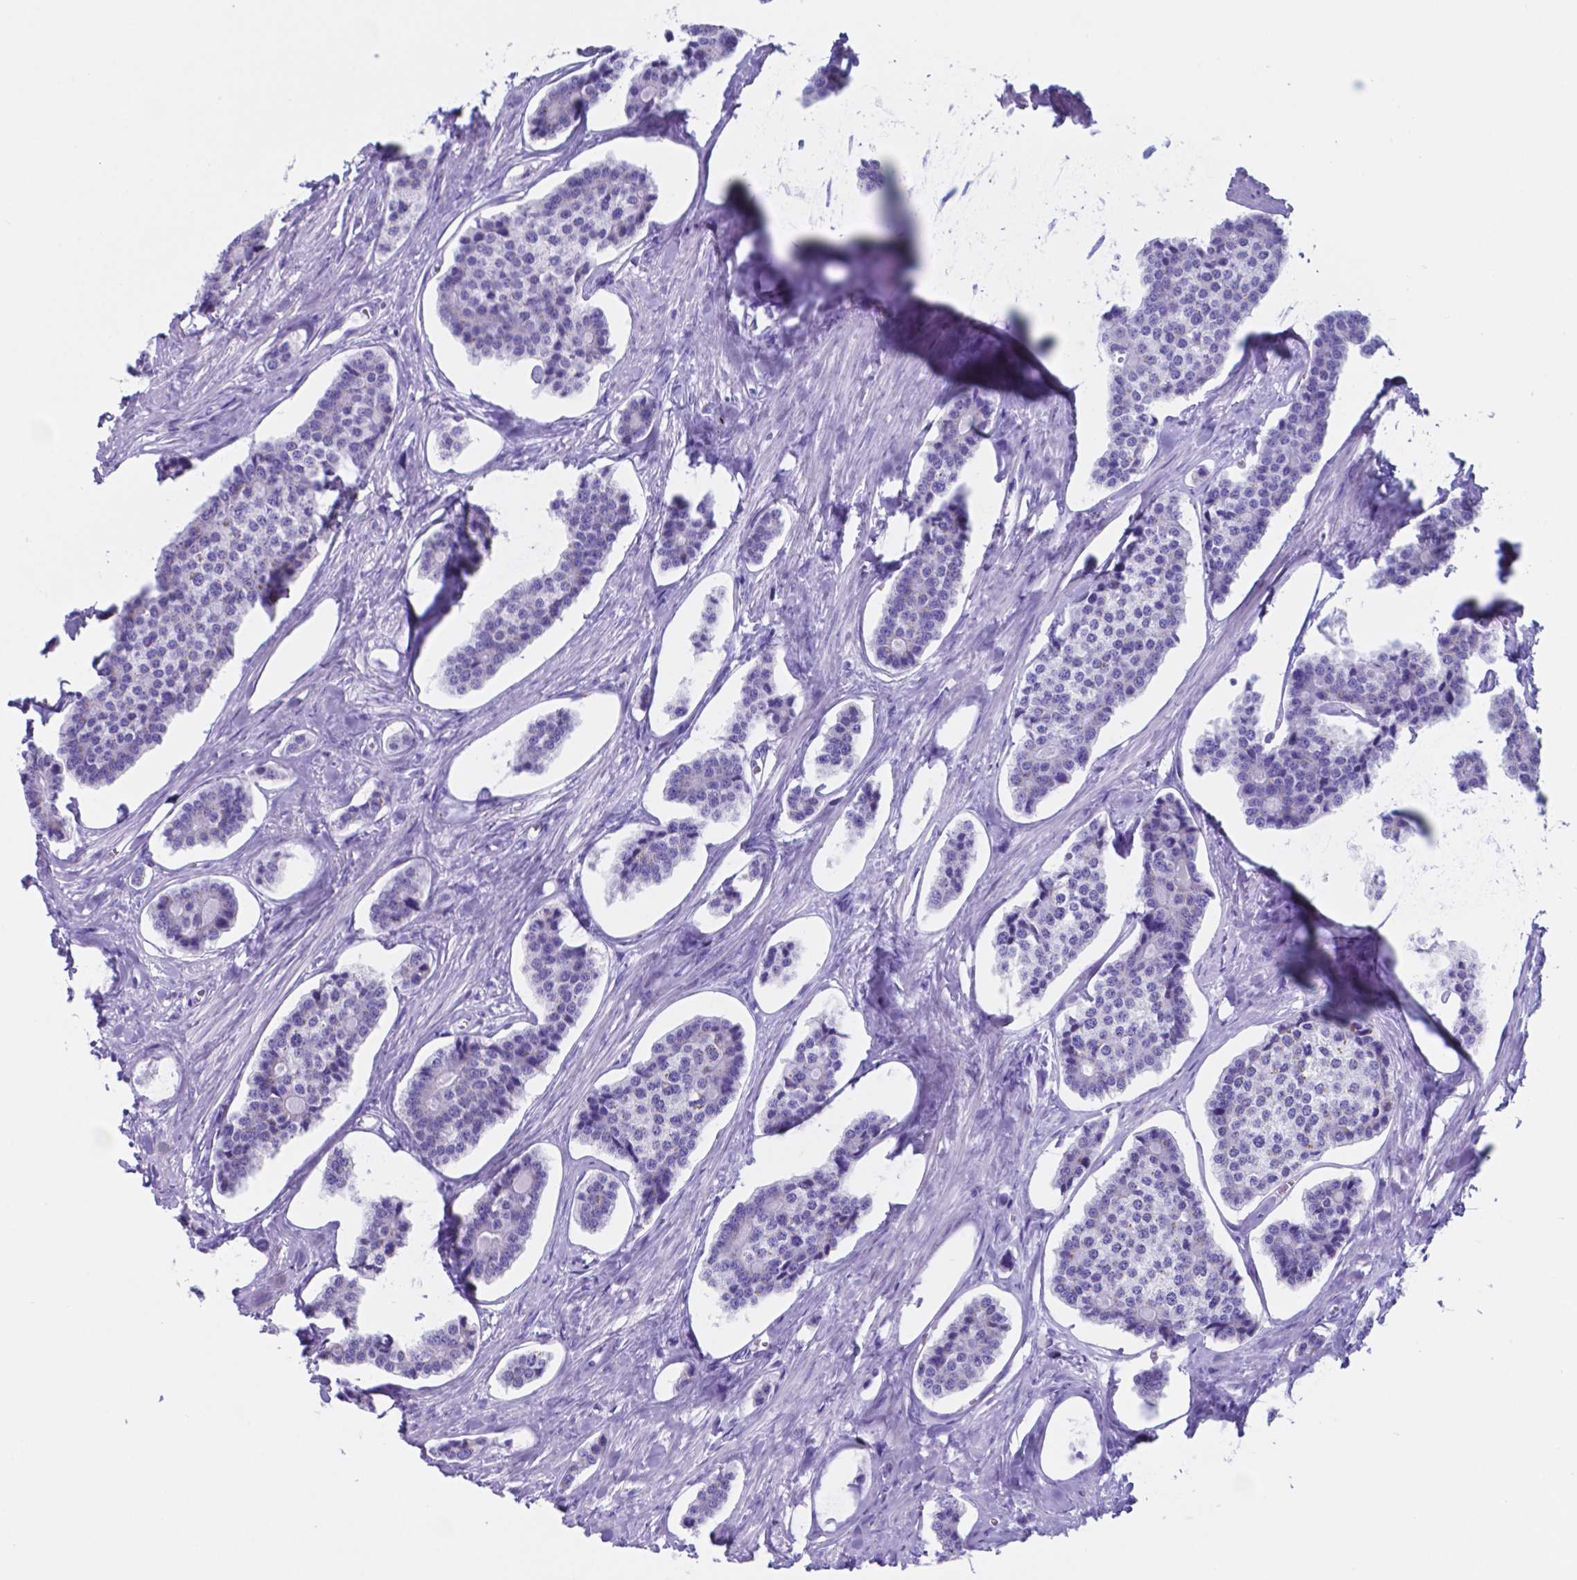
{"staining": {"intensity": "negative", "quantity": "none", "location": "none"}, "tissue": "carcinoid", "cell_type": "Tumor cells", "image_type": "cancer", "snomed": [{"axis": "morphology", "description": "Carcinoid, malignant, NOS"}, {"axis": "topography", "description": "Small intestine"}], "caption": "Immunohistochemistry (IHC) histopathology image of neoplastic tissue: human carcinoid (malignant) stained with DAB exhibits no significant protein staining in tumor cells.", "gene": "DNAAF8", "patient": {"sex": "female", "age": 65}}